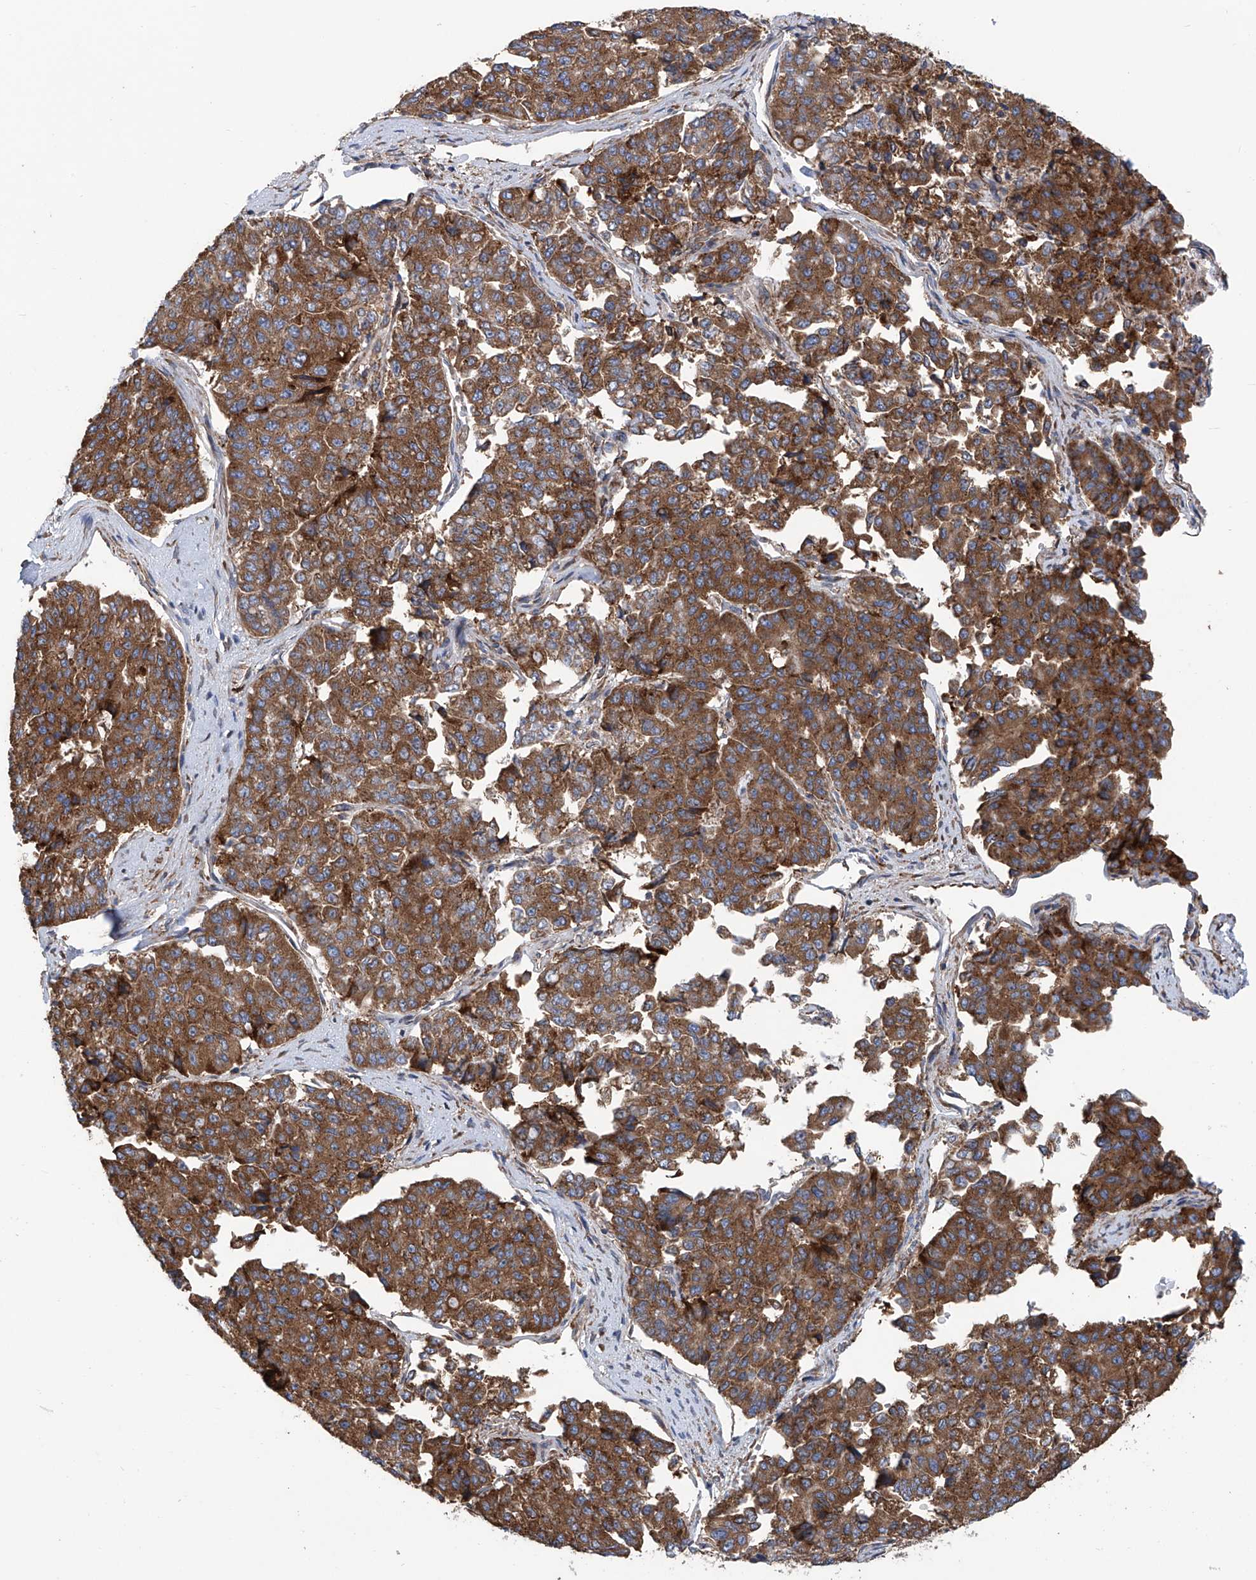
{"staining": {"intensity": "strong", "quantity": ">75%", "location": "cytoplasmic/membranous"}, "tissue": "pancreatic cancer", "cell_type": "Tumor cells", "image_type": "cancer", "snomed": [{"axis": "morphology", "description": "Adenocarcinoma, NOS"}, {"axis": "topography", "description": "Pancreas"}], "caption": "DAB (3,3'-diaminobenzidine) immunohistochemical staining of adenocarcinoma (pancreatic) shows strong cytoplasmic/membranous protein positivity in approximately >75% of tumor cells.", "gene": "SENP2", "patient": {"sex": "male", "age": 50}}